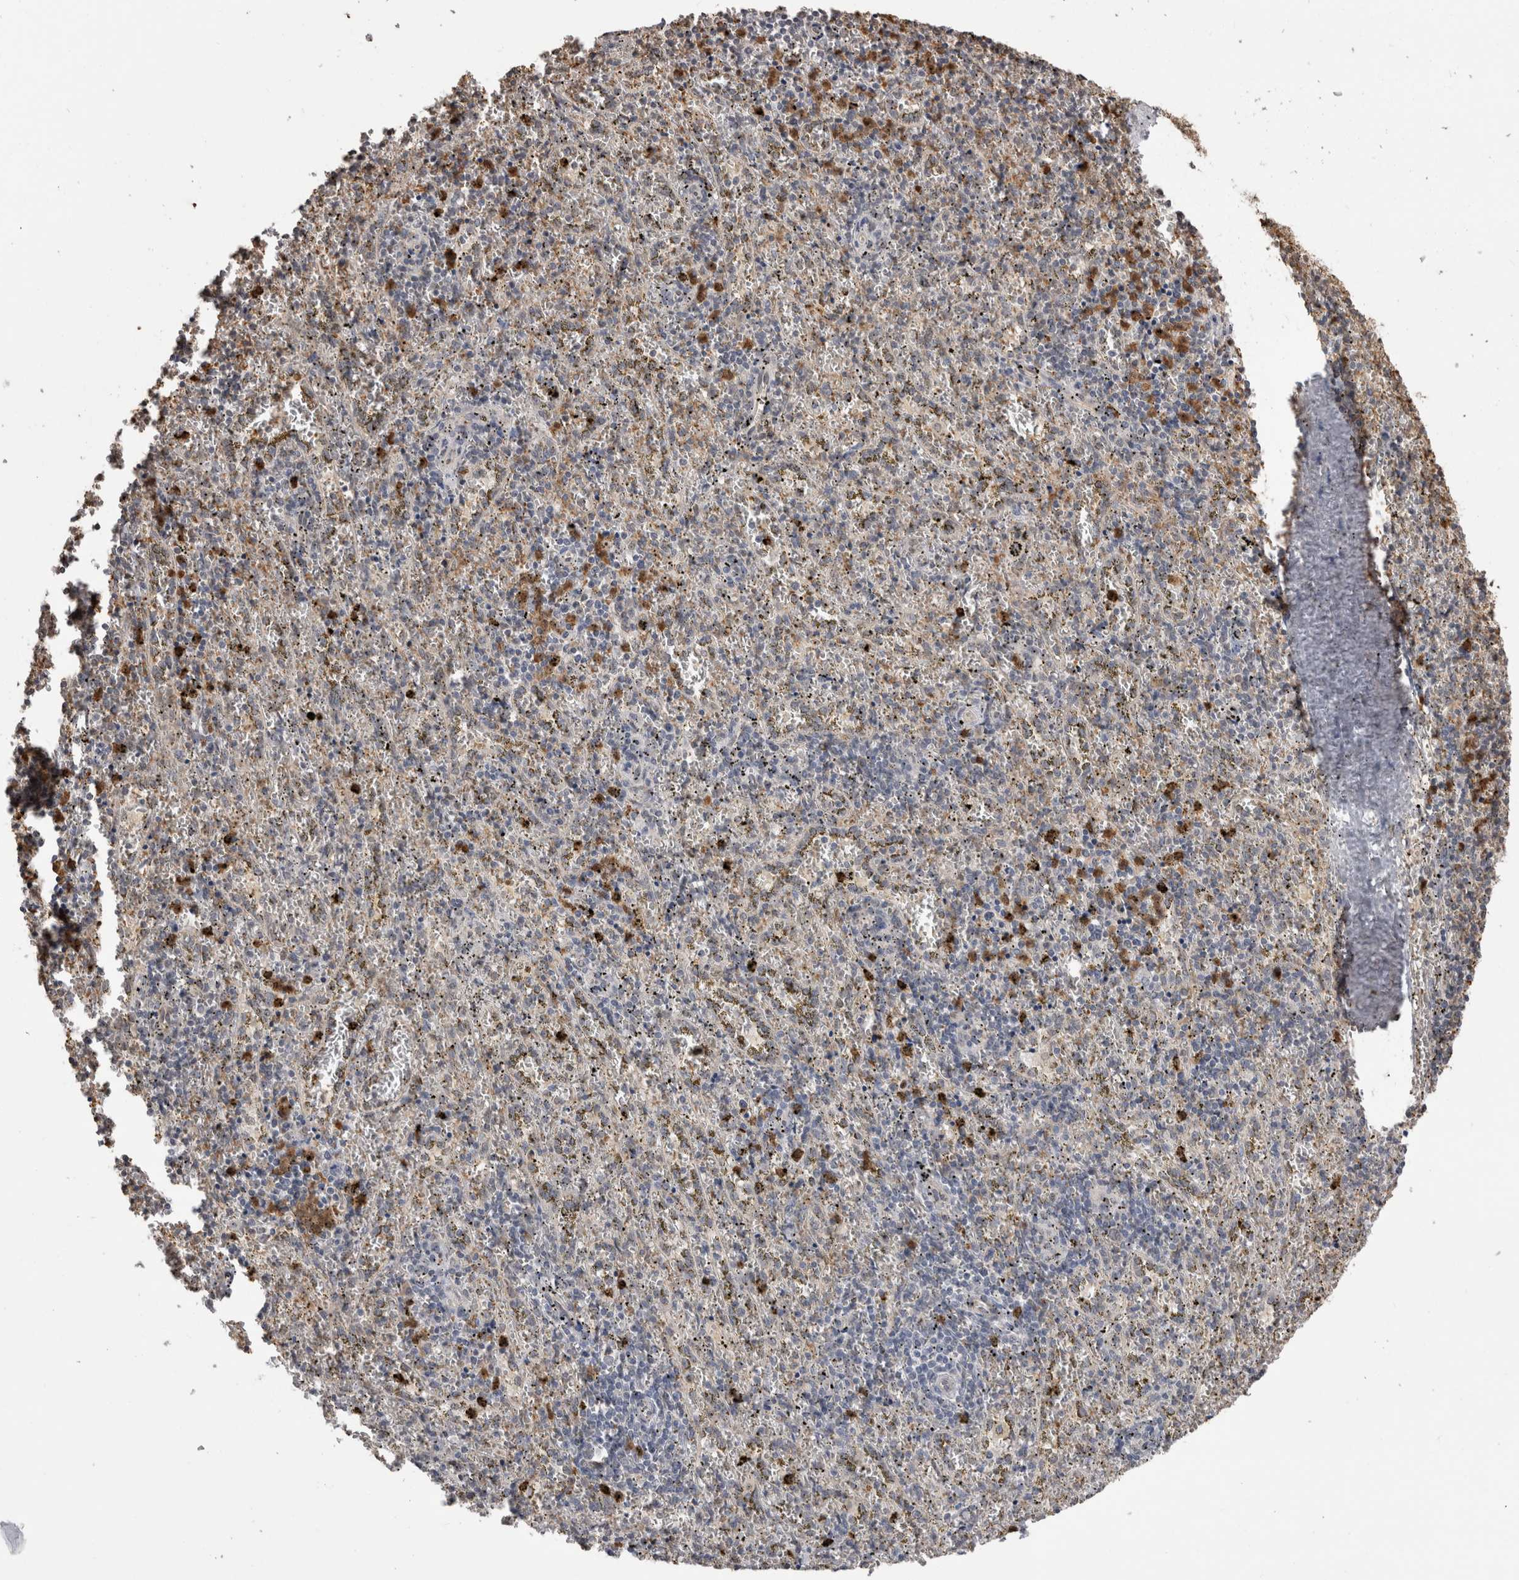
{"staining": {"intensity": "moderate", "quantity": "25%-75%", "location": "cytoplasmic/membranous,nuclear"}, "tissue": "spleen", "cell_type": "Cells in red pulp", "image_type": "normal", "snomed": [{"axis": "morphology", "description": "Normal tissue, NOS"}, {"axis": "topography", "description": "Spleen"}], "caption": "IHC staining of normal spleen, which reveals medium levels of moderate cytoplasmic/membranous,nuclear positivity in about 25%-75% of cells in red pulp indicating moderate cytoplasmic/membranous,nuclear protein expression. The staining was performed using DAB (3,3'-diaminobenzidine) (brown) for protein detection and nuclei were counterstained in hematoxylin (blue).", "gene": "PAK4", "patient": {"sex": "male", "age": 11}}